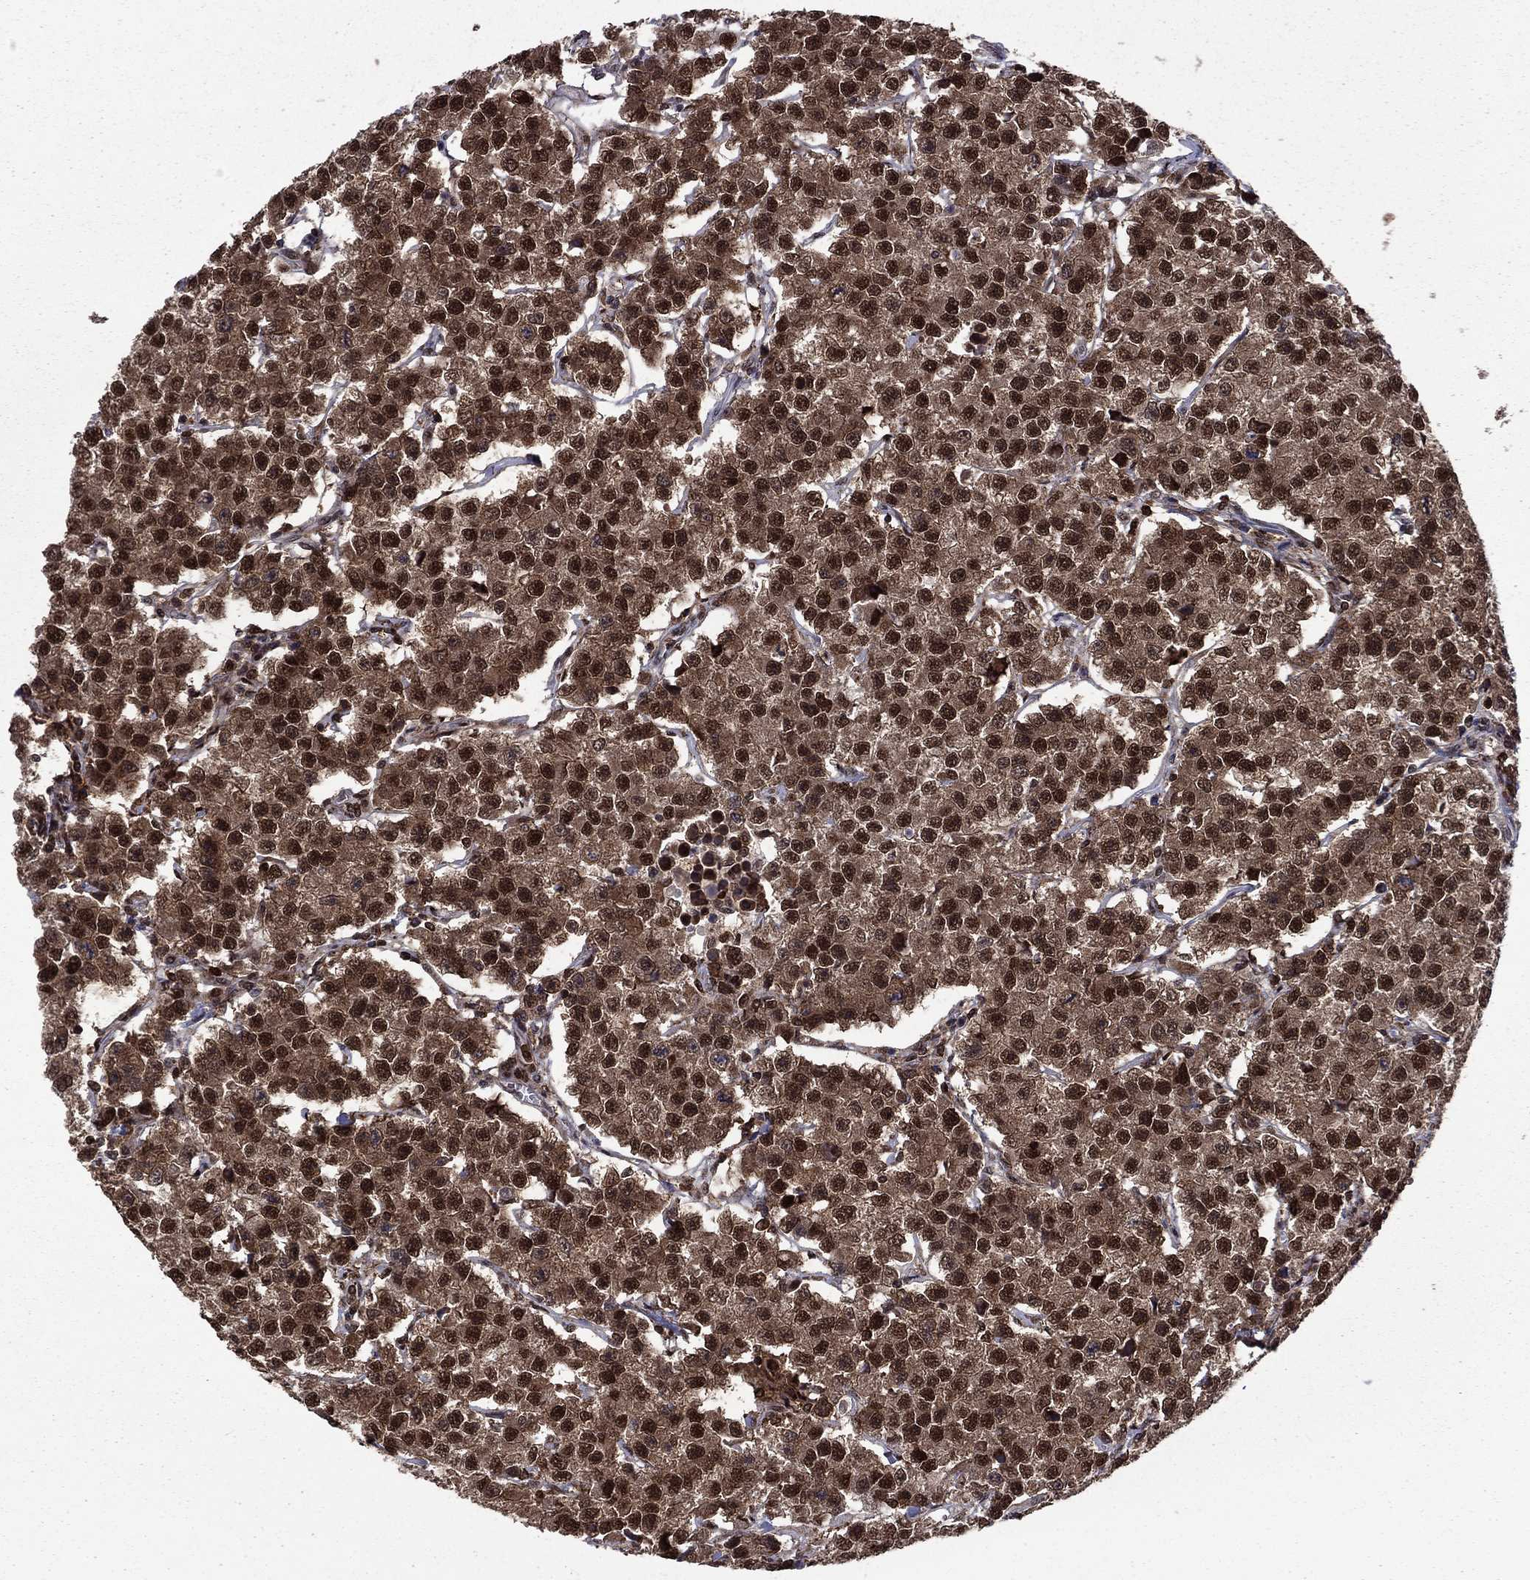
{"staining": {"intensity": "strong", "quantity": ">75%", "location": "nuclear"}, "tissue": "testis cancer", "cell_type": "Tumor cells", "image_type": "cancer", "snomed": [{"axis": "morphology", "description": "Seminoma, NOS"}, {"axis": "topography", "description": "Testis"}], "caption": "Human testis seminoma stained with a protein marker displays strong staining in tumor cells.", "gene": "PSMD2", "patient": {"sex": "male", "age": 59}}